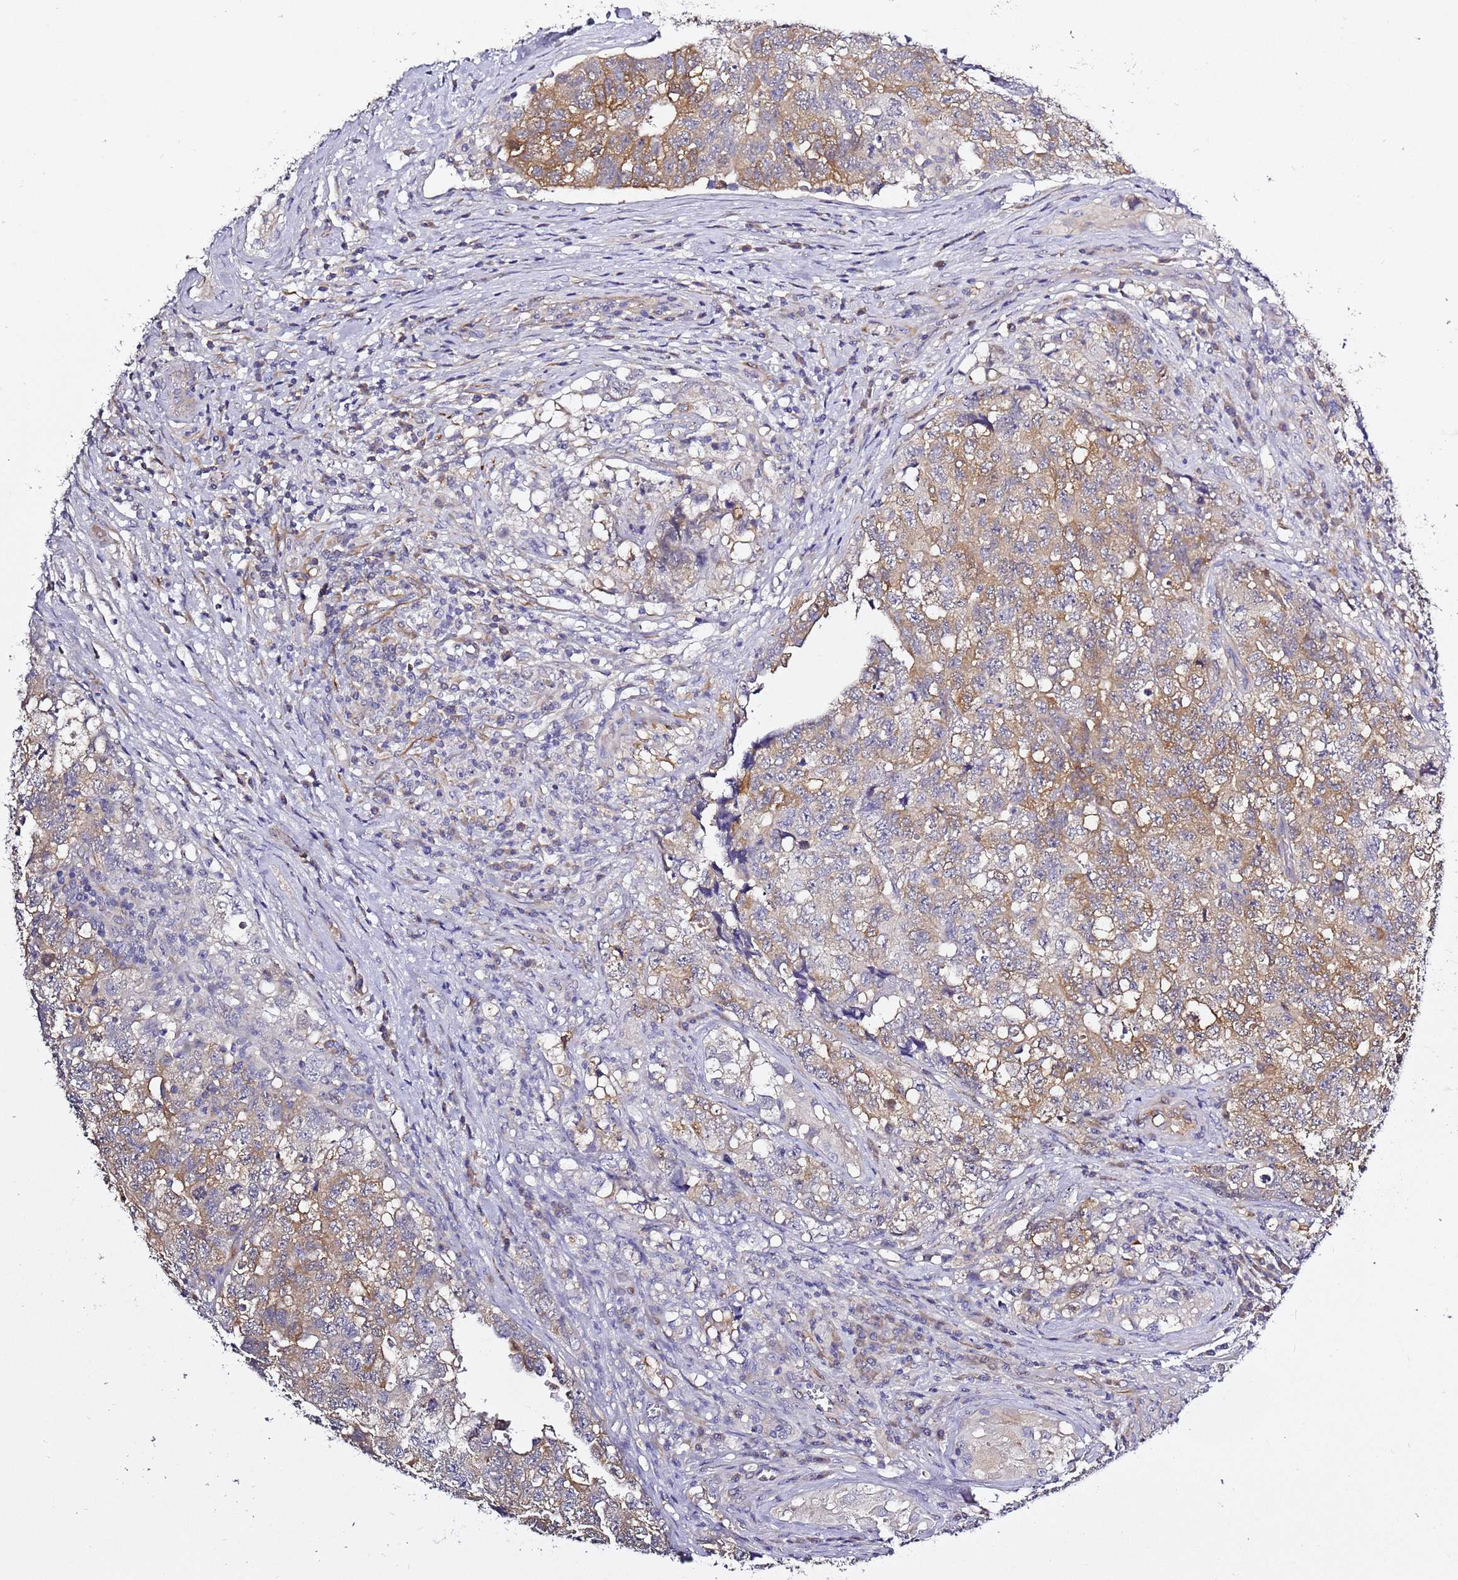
{"staining": {"intensity": "moderate", "quantity": "<25%", "location": "cytoplasmic/membranous"}, "tissue": "testis cancer", "cell_type": "Tumor cells", "image_type": "cancer", "snomed": [{"axis": "morphology", "description": "Carcinoma, Embryonal, NOS"}, {"axis": "topography", "description": "Testis"}], "caption": "Tumor cells reveal low levels of moderate cytoplasmic/membranous expression in about <25% of cells in human testis embryonal carcinoma. The staining was performed using DAB (3,3'-diaminobenzidine) to visualize the protein expression in brown, while the nuclei were stained in blue with hematoxylin (Magnification: 20x).", "gene": "RFK", "patient": {"sex": "male", "age": 31}}